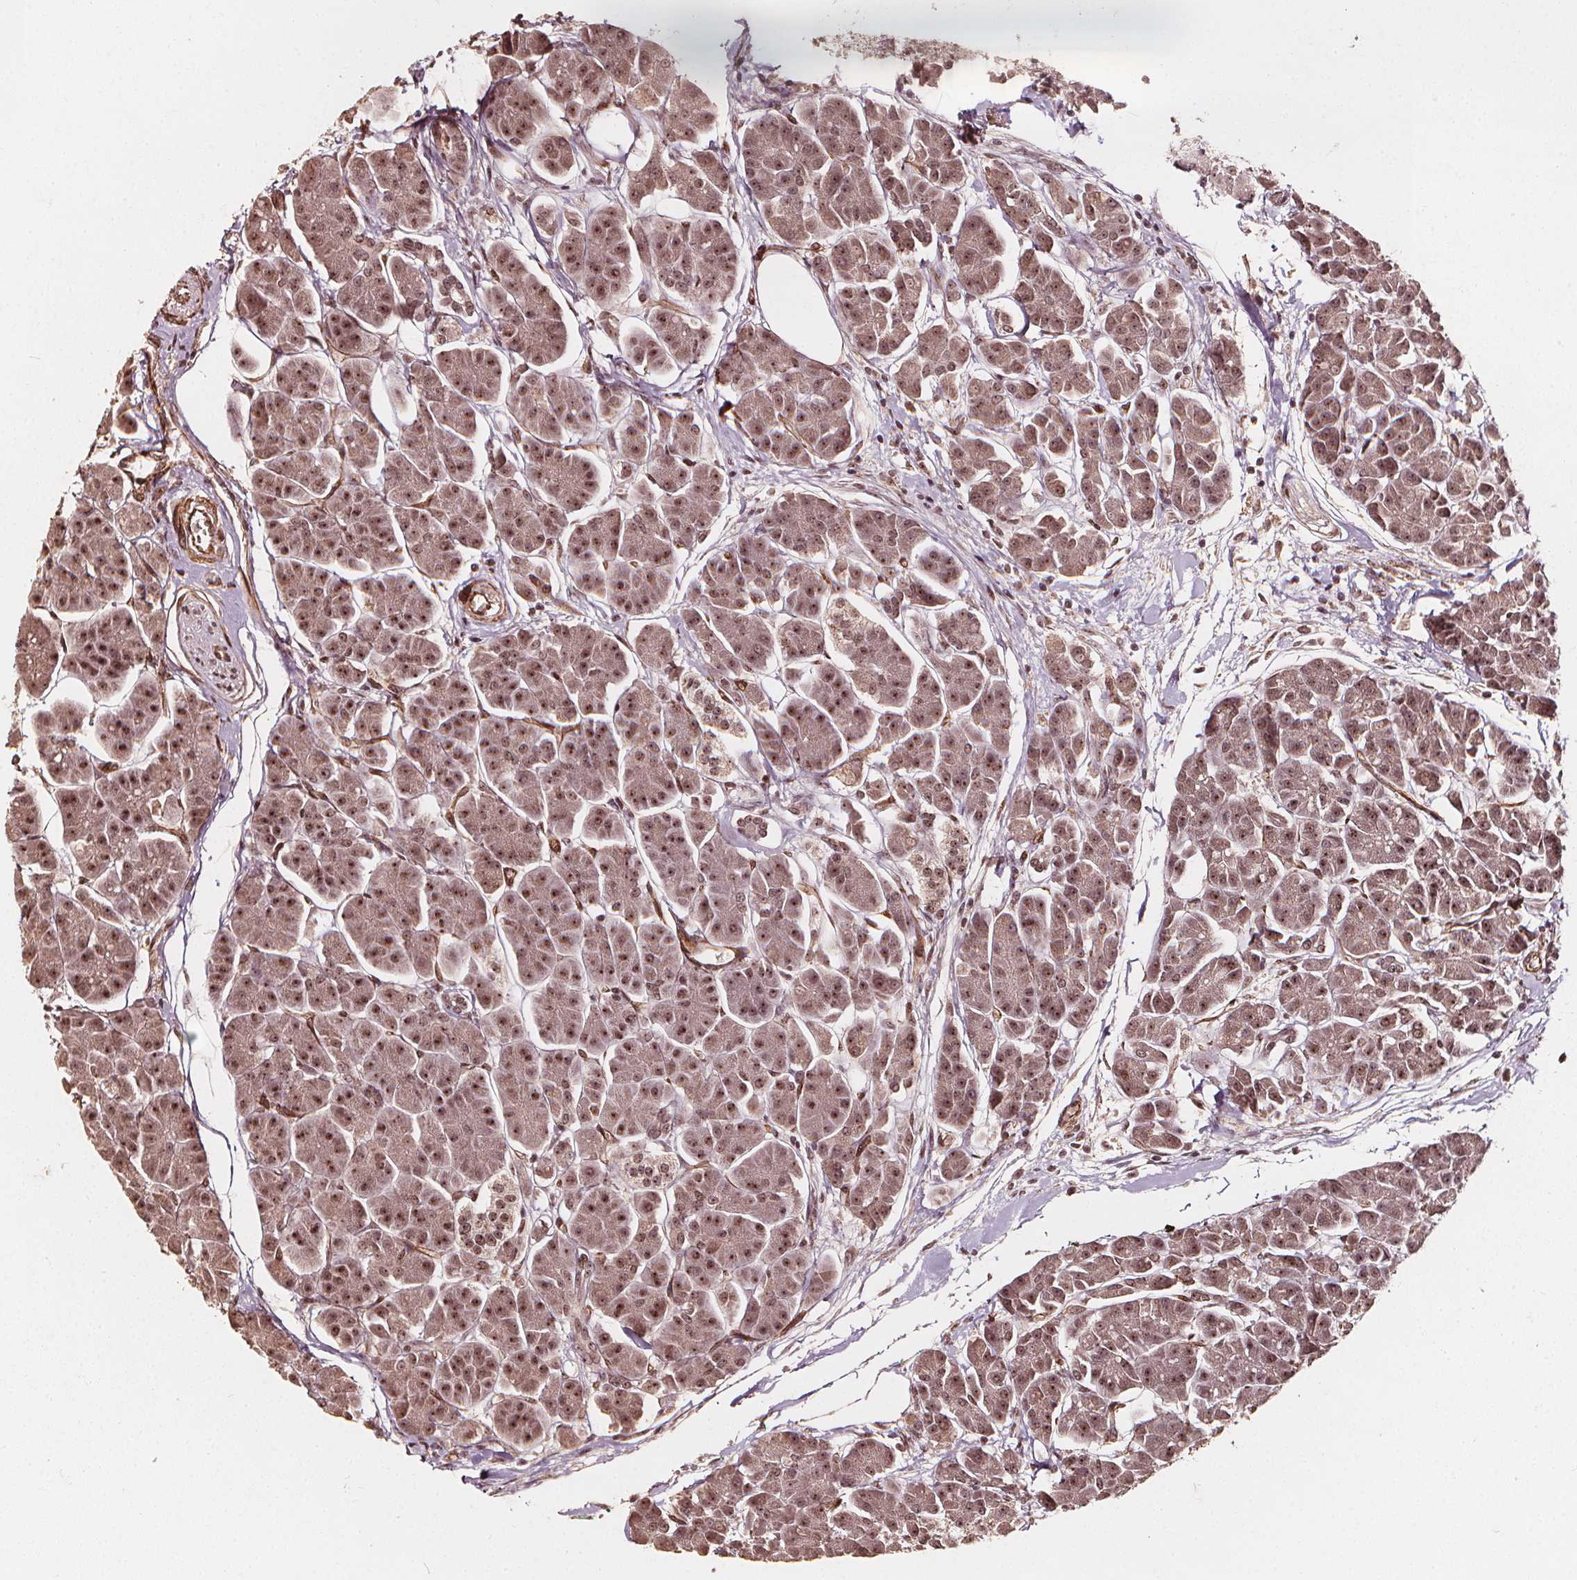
{"staining": {"intensity": "moderate", "quantity": ">75%", "location": "cytoplasmic/membranous,nuclear"}, "tissue": "pancreas", "cell_type": "Exocrine glandular cells", "image_type": "normal", "snomed": [{"axis": "morphology", "description": "Normal tissue, NOS"}, {"axis": "topography", "description": "Adipose tissue"}, {"axis": "topography", "description": "Pancreas"}, {"axis": "topography", "description": "Peripheral nerve tissue"}], "caption": "Moderate cytoplasmic/membranous,nuclear positivity is seen in approximately >75% of exocrine glandular cells in normal pancreas. Using DAB (brown) and hematoxylin (blue) stains, captured at high magnification using brightfield microscopy.", "gene": "EXOSC9", "patient": {"sex": "female", "age": 58}}